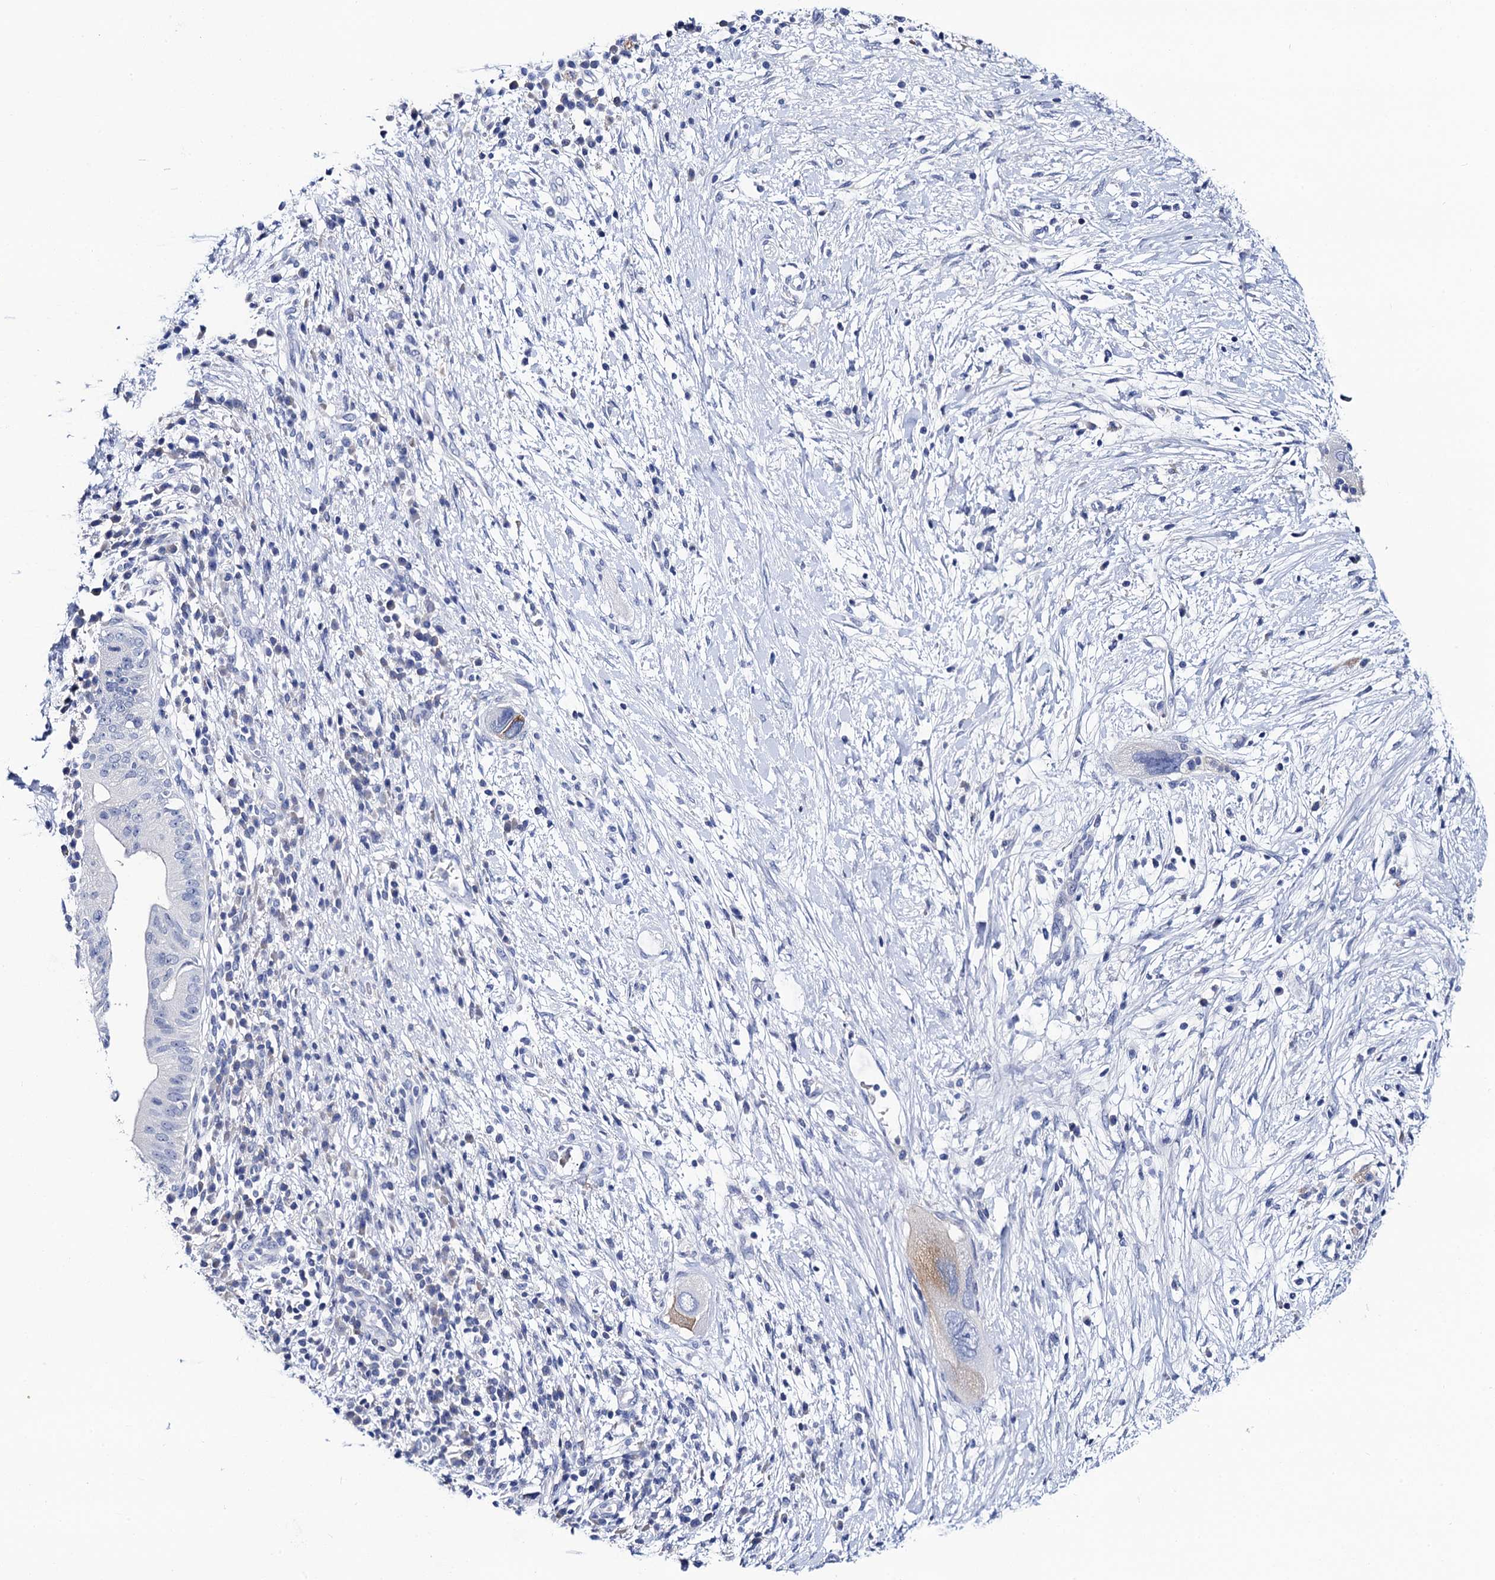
{"staining": {"intensity": "negative", "quantity": "none", "location": "none"}, "tissue": "pancreatic cancer", "cell_type": "Tumor cells", "image_type": "cancer", "snomed": [{"axis": "morphology", "description": "Adenocarcinoma, NOS"}, {"axis": "topography", "description": "Pancreas"}], "caption": "Pancreatic adenocarcinoma was stained to show a protein in brown. There is no significant expression in tumor cells. The staining was performed using DAB to visualize the protein expression in brown, while the nuclei were stained in blue with hematoxylin (Magnification: 20x).", "gene": "LYPD3", "patient": {"sex": "male", "age": 68}}